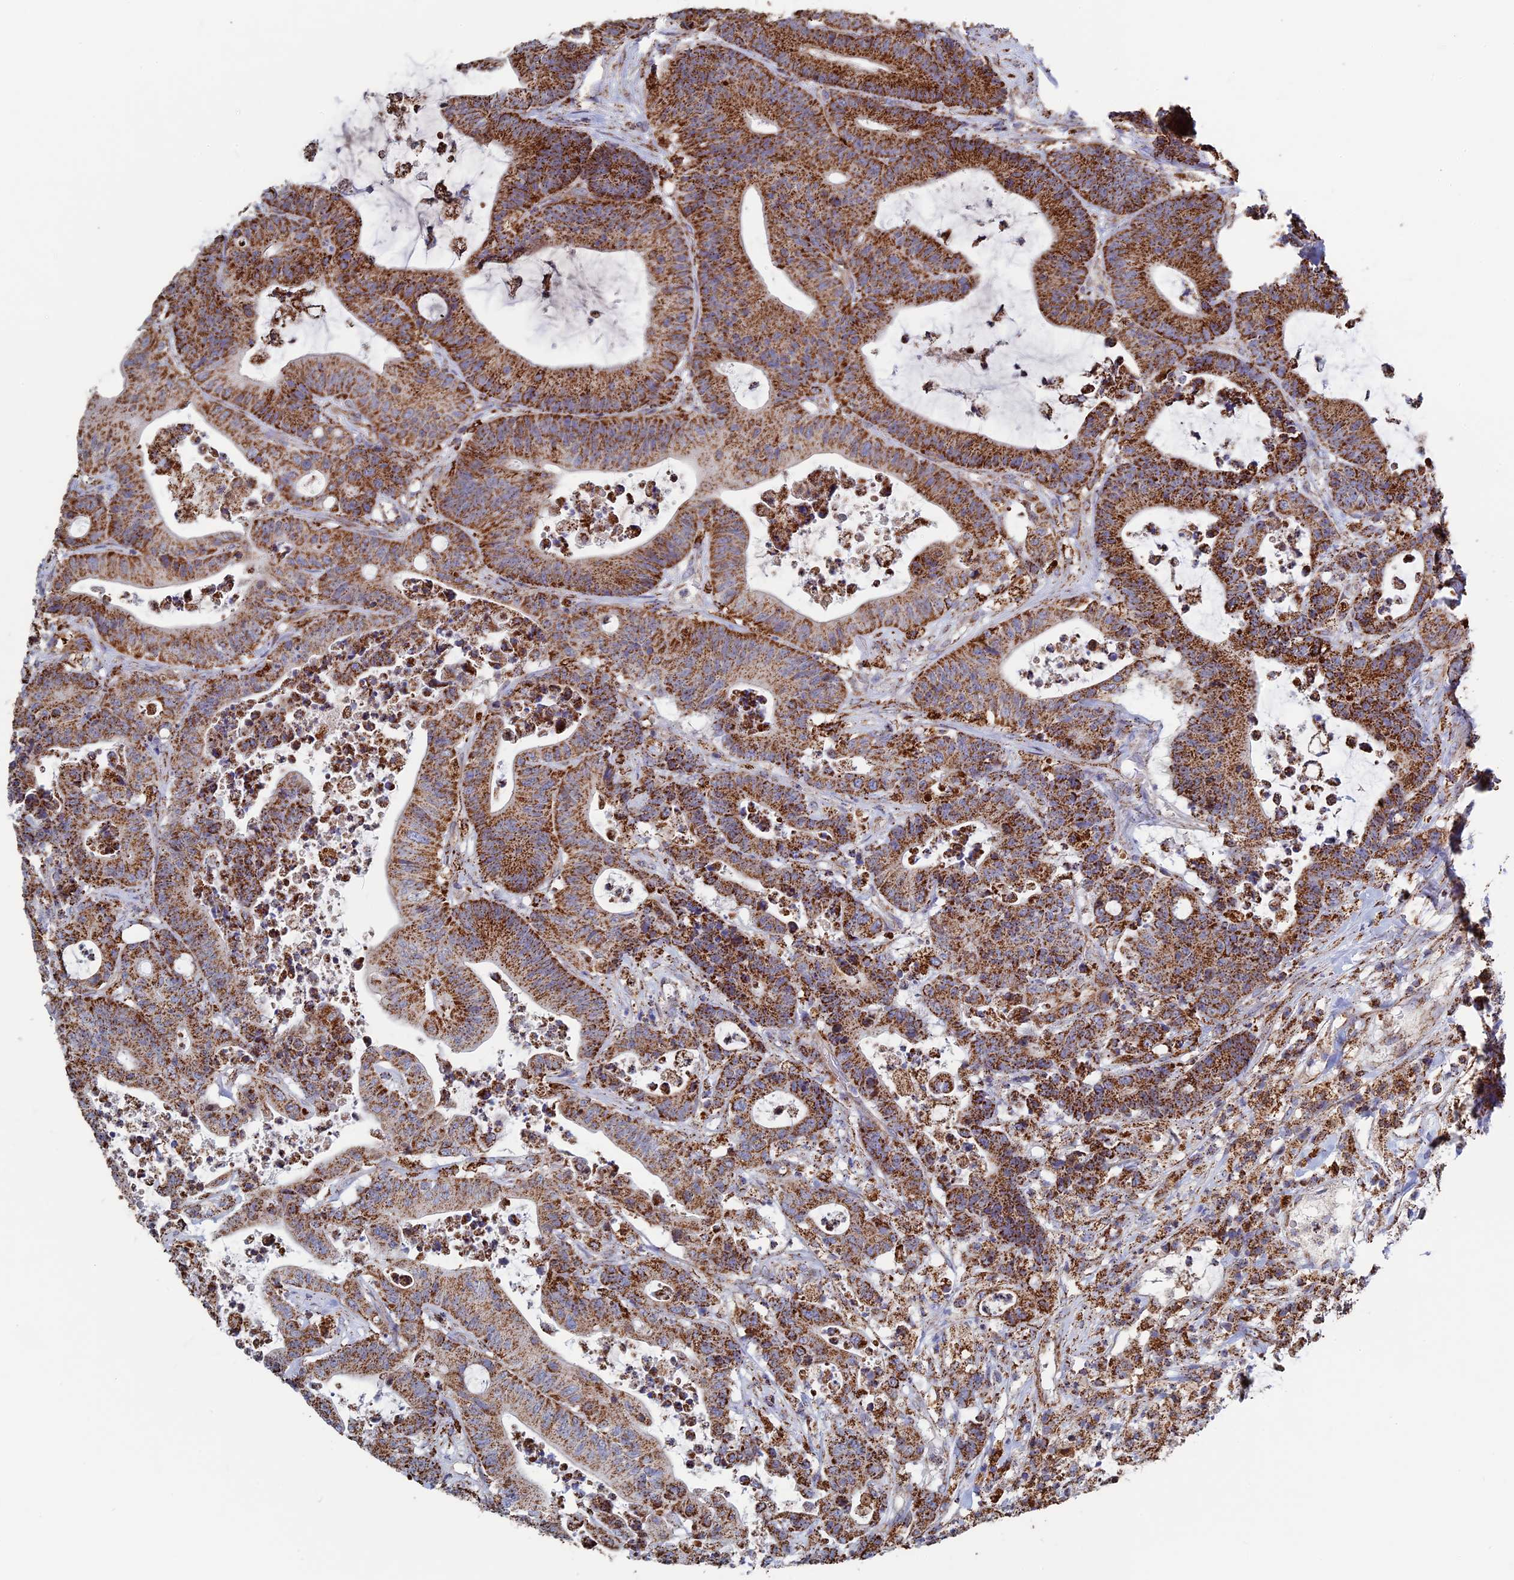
{"staining": {"intensity": "moderate", "quantity": ">75%", "location": "cytoplasmic/membranous"}, "tissue": "colorectal cancer", "cell_type": "Tumor cells", "image_type": "cancer", "snomed": [{"axis": "morphology", "description": "Adenocarcinoma, NOS"}, {"axis": "topography", "description": "Colon"}], "caption": "A histopathology image of colorectal cancer (adenocarcinoma) stained for a protein displays moderate cytoplasmic/membranous brown staining in tumor cells. The staining was performed using DAB to visualize the protein expression in brown, while the nuclei were stained in blue with hematoxylin (Magnification: 20x).", "gene": "SEC24D", "patient": {"sex": "female", "age": 84}}